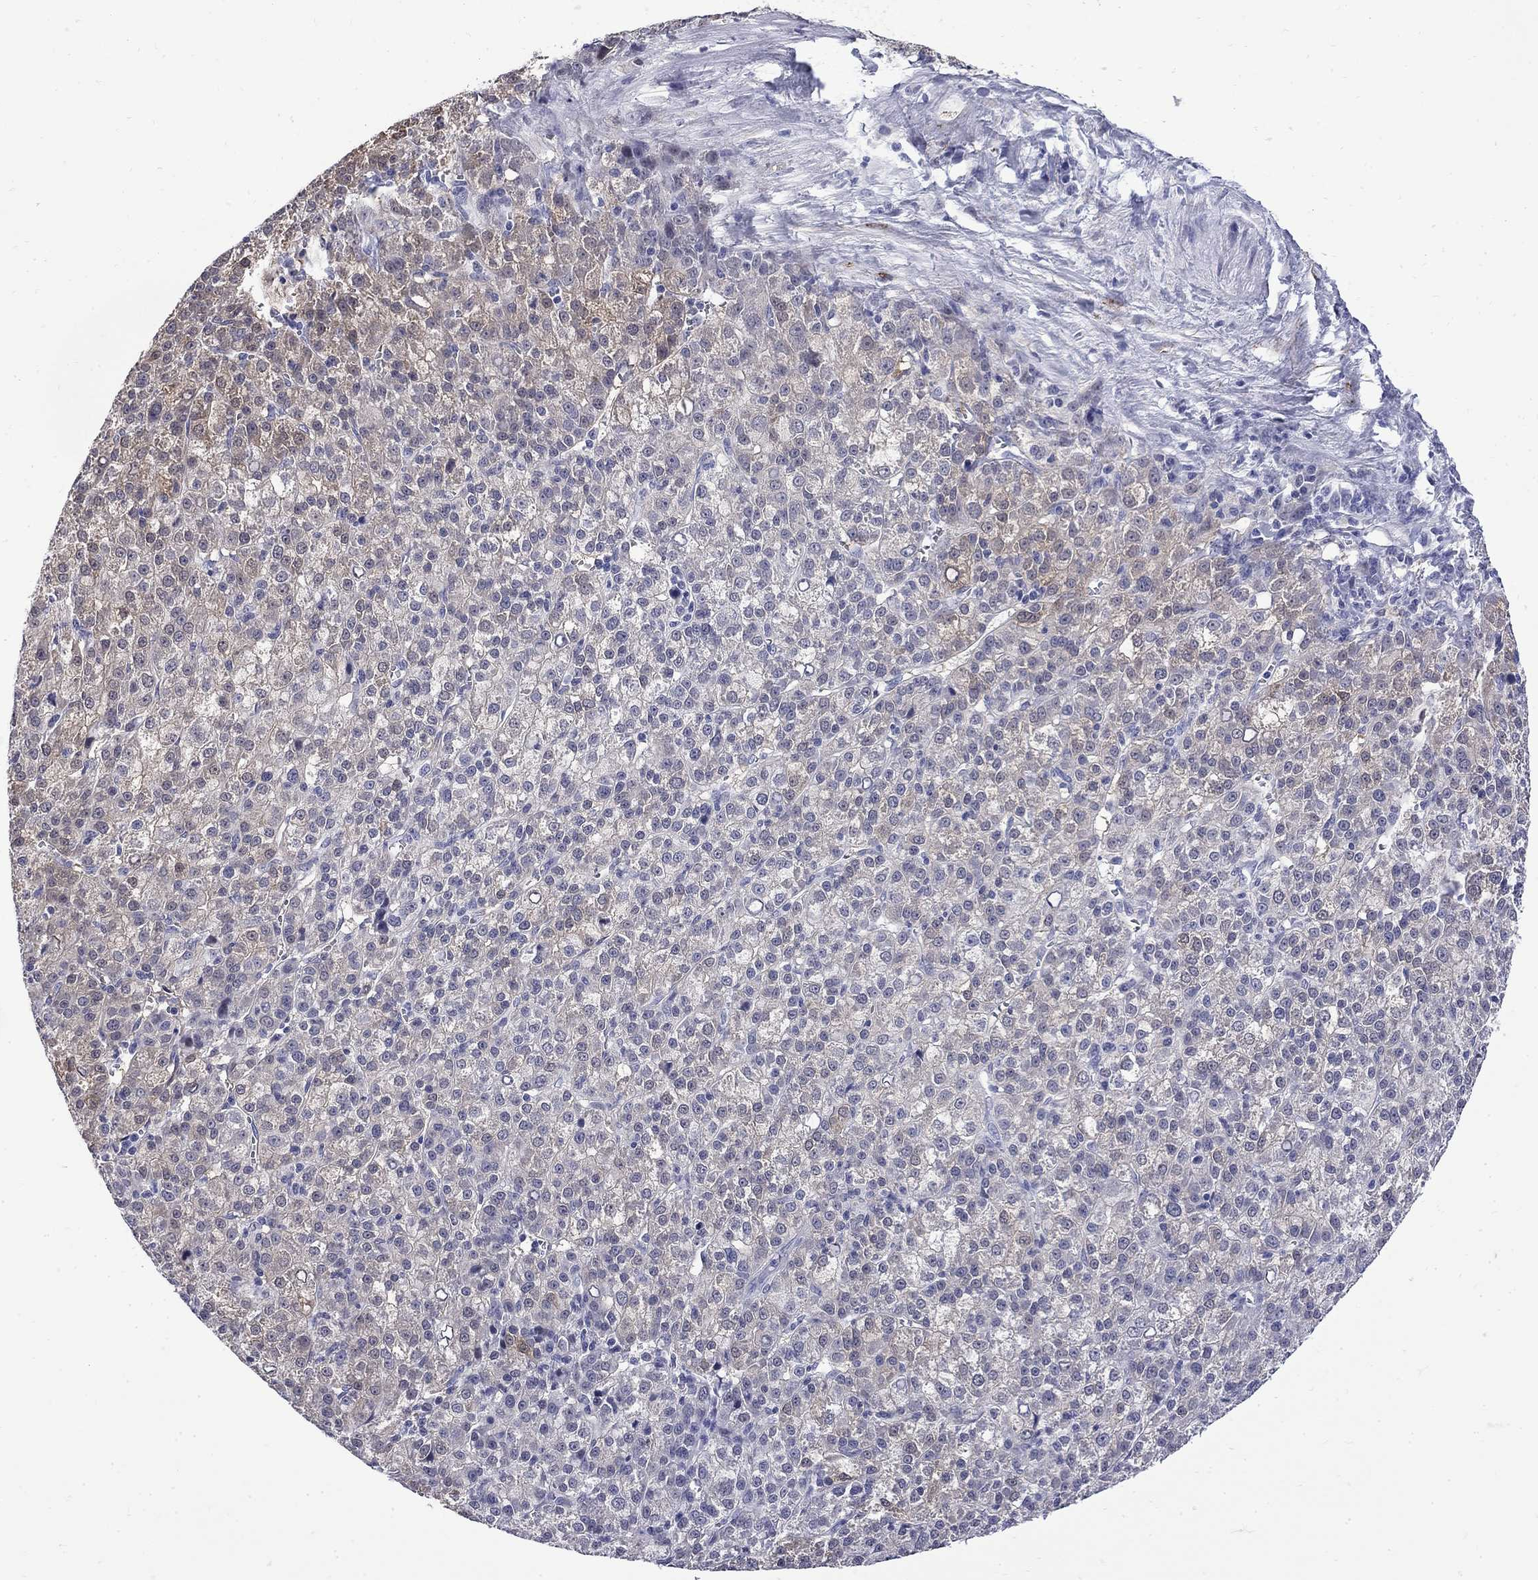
{"staining": {"intensity": "weak", "quantity": "<25%", "location": "cytoplasmic/membranous"}, "tissue": "liver cancer", "cell_type": "Tumor cells", "image_type": "cancer", "snomed": [{"axis": "morphology", "description": "Carcinoma, Hepatocellular, NOS"}, {"axis": "topography", "description": "Liver"}], "caption": "The photomicrograph exhibits no significant expression in tumor cells of liver cancer.", "gene": "MGARP", "patient": {"sex": "female", "age": 60}}